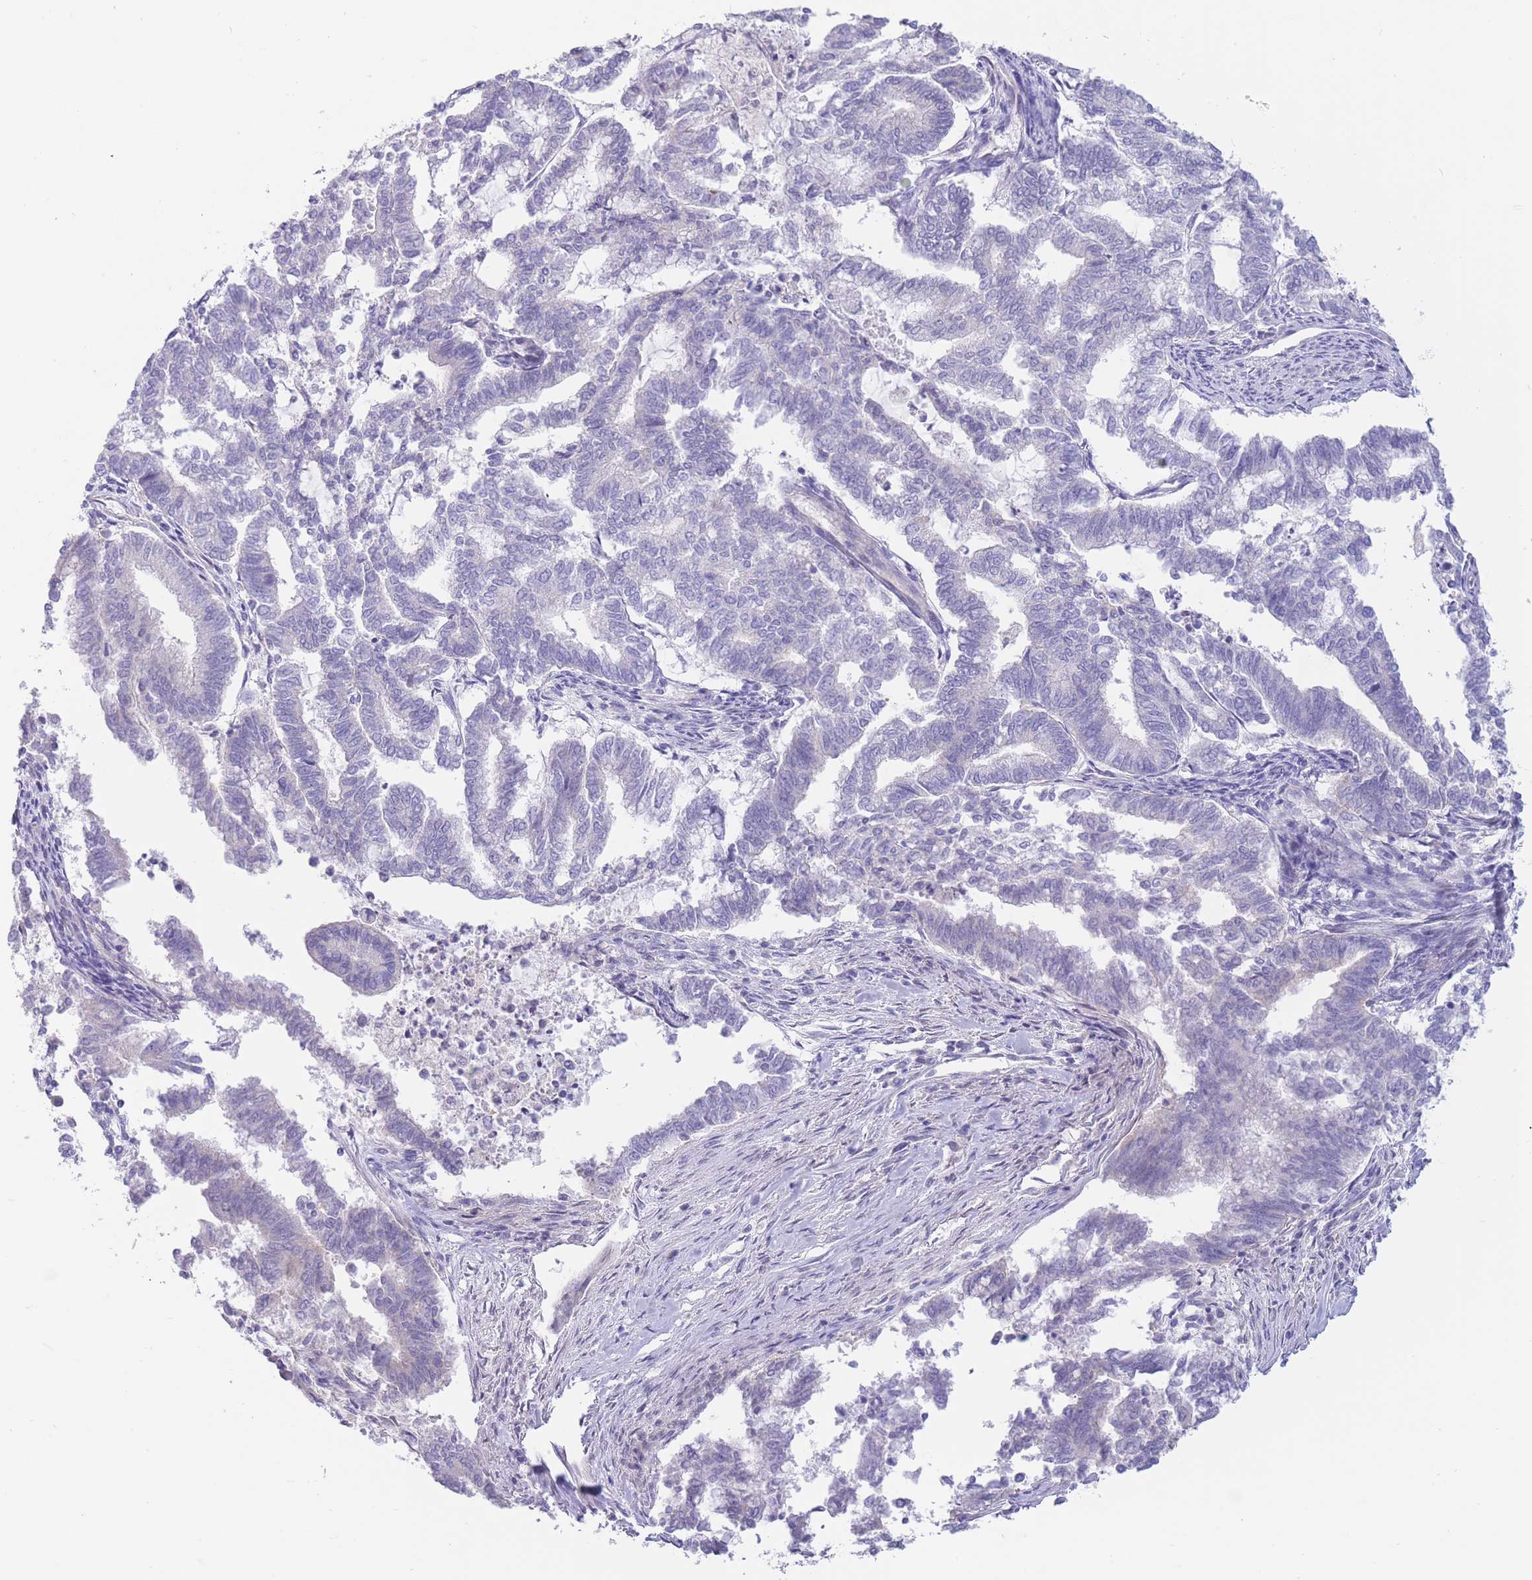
{"staining": {"intensity": "negative", "quantity": "none", "location": "none"}, "tissue": "endometrial cancer", "cell_type": "Tumor cells", "image_type": "cancer", "snomed": [{"axis": "morphology", "description": "Adenocarcinoma, NOS"}, {"axis": "topography", "description": "Endometrium"}], "caption": "A photomicrograph of human endometrial cancer is negative for staining in tumor cells.", "gene": "ALS2CL", "patient": {"sex": "female", "age": 79}}